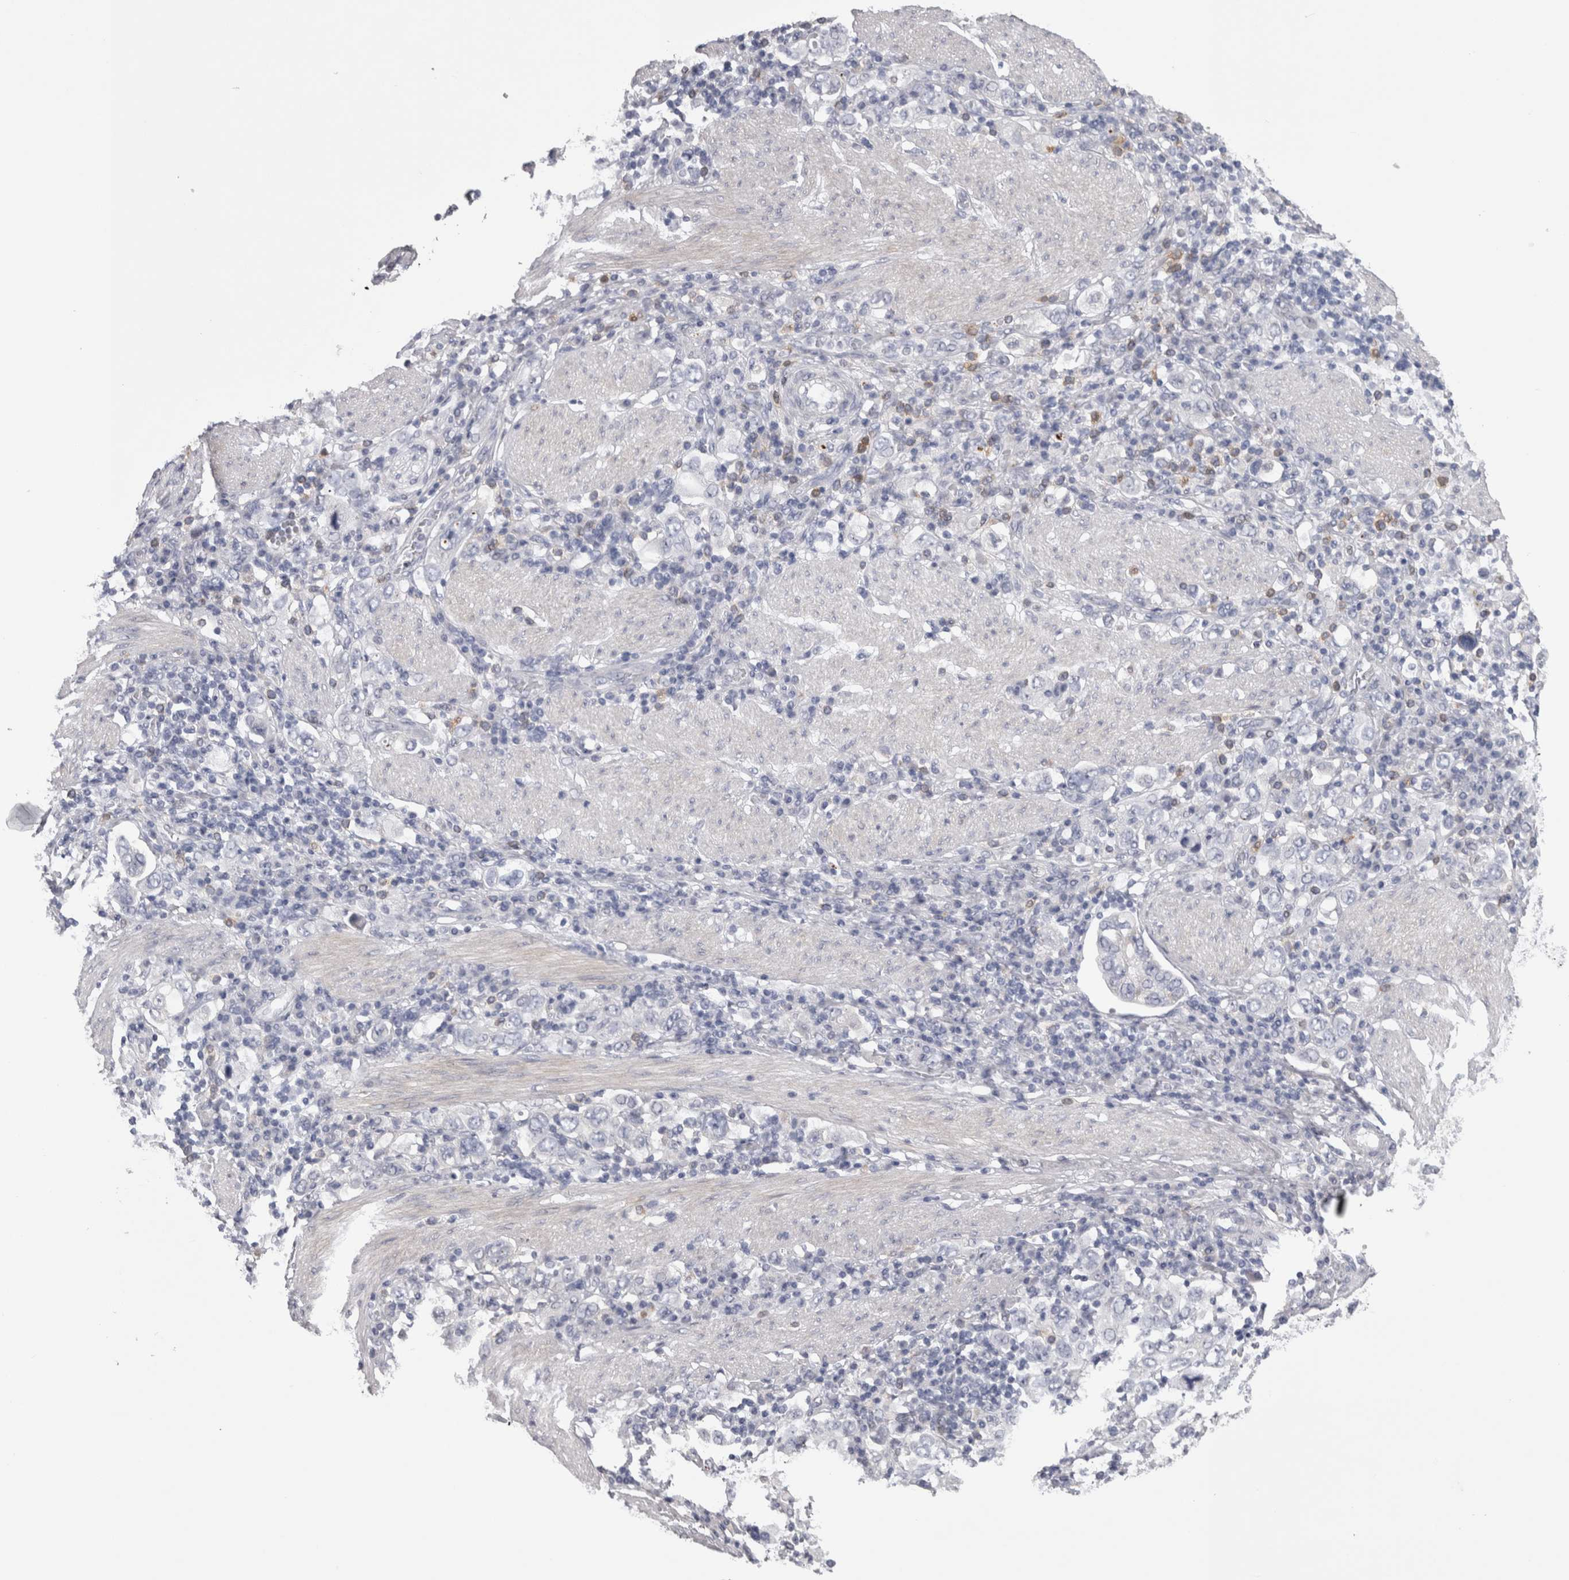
{"staining": {"intensity": "negative", "quantity": "none", "location": "none"}, "tissue": "stomach cancer", "cell_type": "Tumor cells", "image_type": "cancer", "snomed": [{"axis": "morphology", "description": "Adenocarcinoma, NOS"}, {"axis": "topography", "description": "Stomach, upper"}], "caption": "Image shows no protein staining in tumor cells of adenocarcinoma (stomach) tissue. (Brightfield microscopy of DAB (3,3'-diaminobenzidine) immunohistochemistry (IHC) at high magnification).", "gene": "PWP2", "patient": {"sex": "male", "age": 62}}